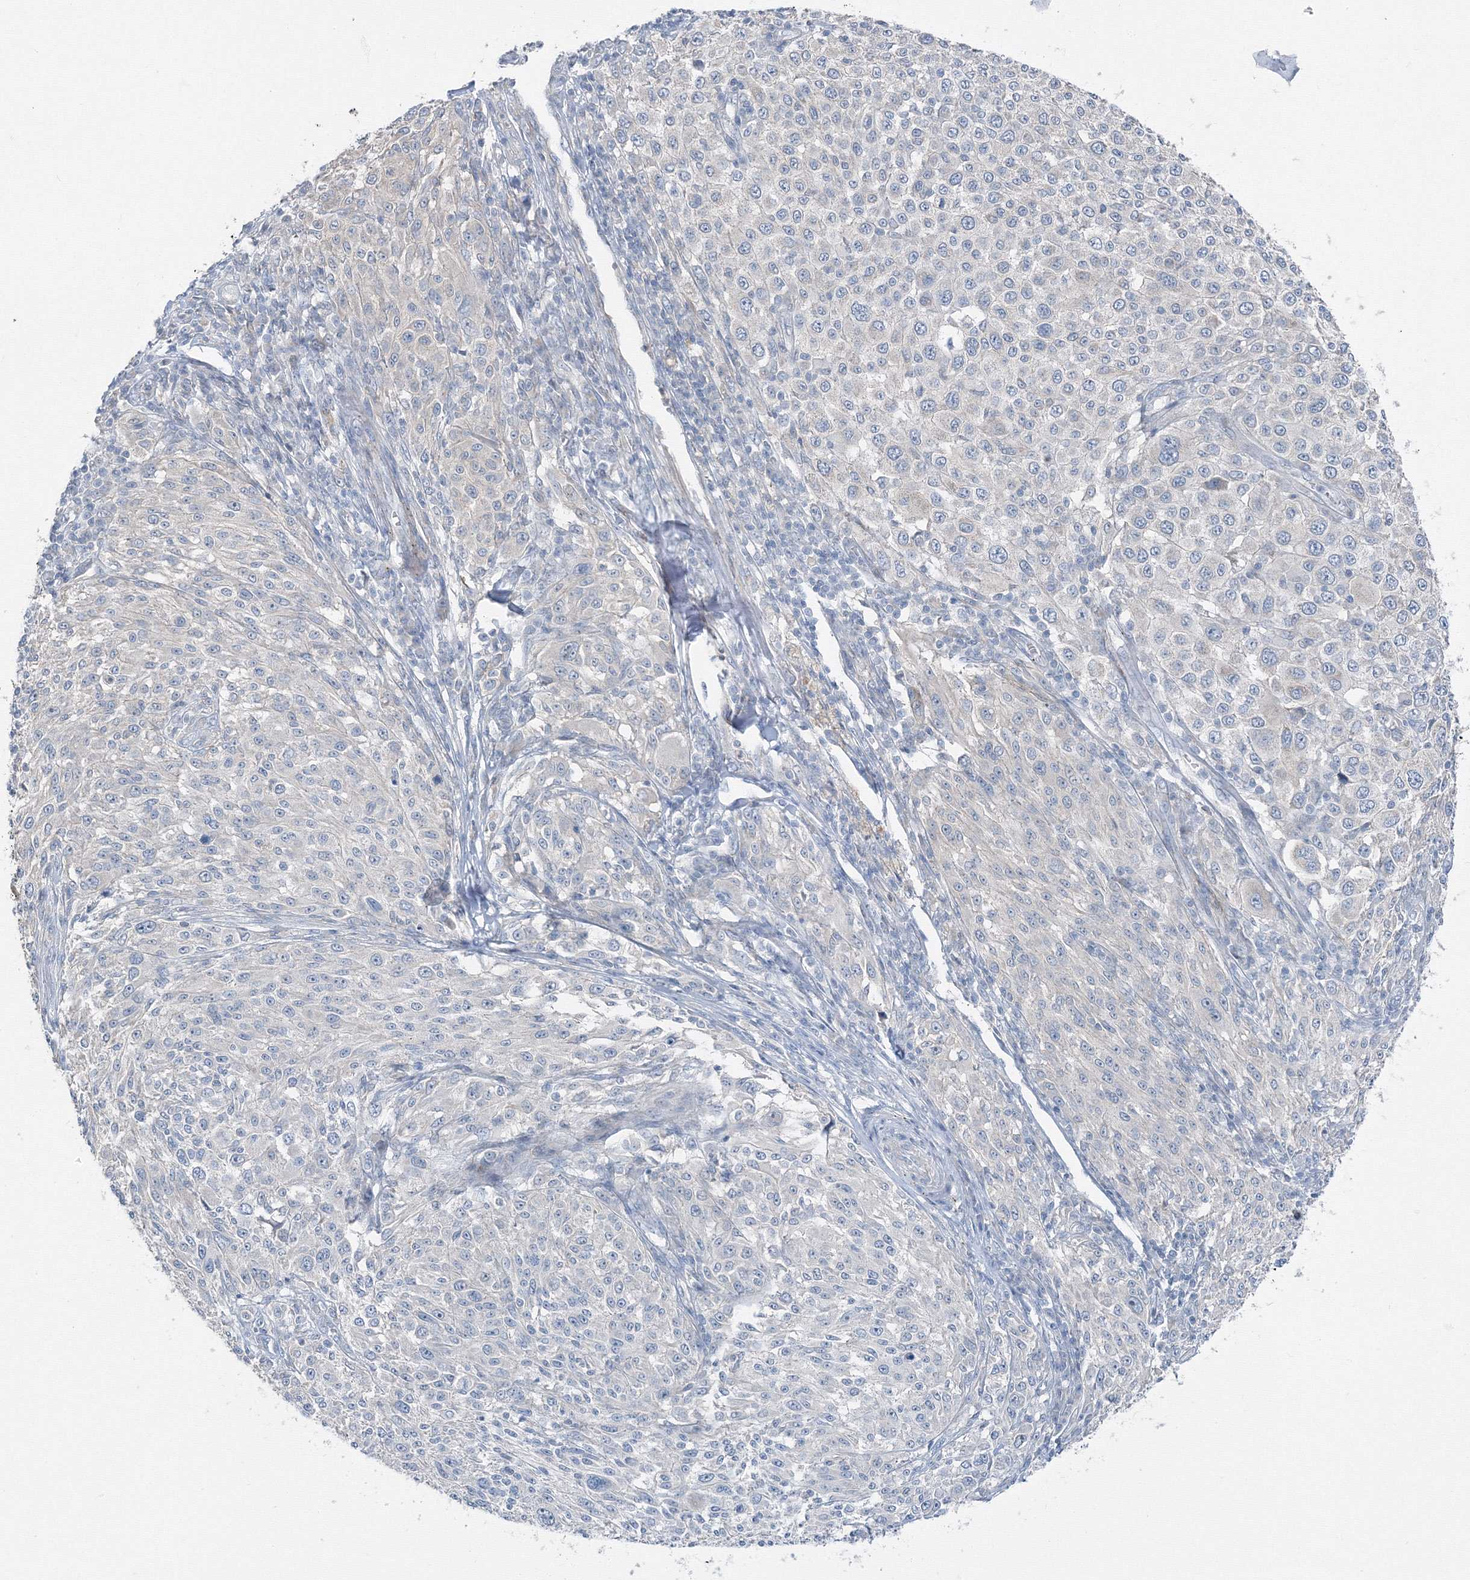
{"staining": {"intensity": "negative", "quantity": "none", "location": "none"}, "tissue": "melanoma", "cell_type": "Tumor cells", "image_type": "cancer", "snomed": [{"axis": "morphology", "description": "Malignant melanoma, NOS"}, {"axis": "topography", "description": "Skin of trunk"}], "caption": "The immunohistochemistry photomicrograph has no significant expression in tumor cells of malignant melanoma tissue. (DAB IHC with hematoxylin counter stain).", "gene": "AASDH", "patient": {"sex": "male", "age": 71}}